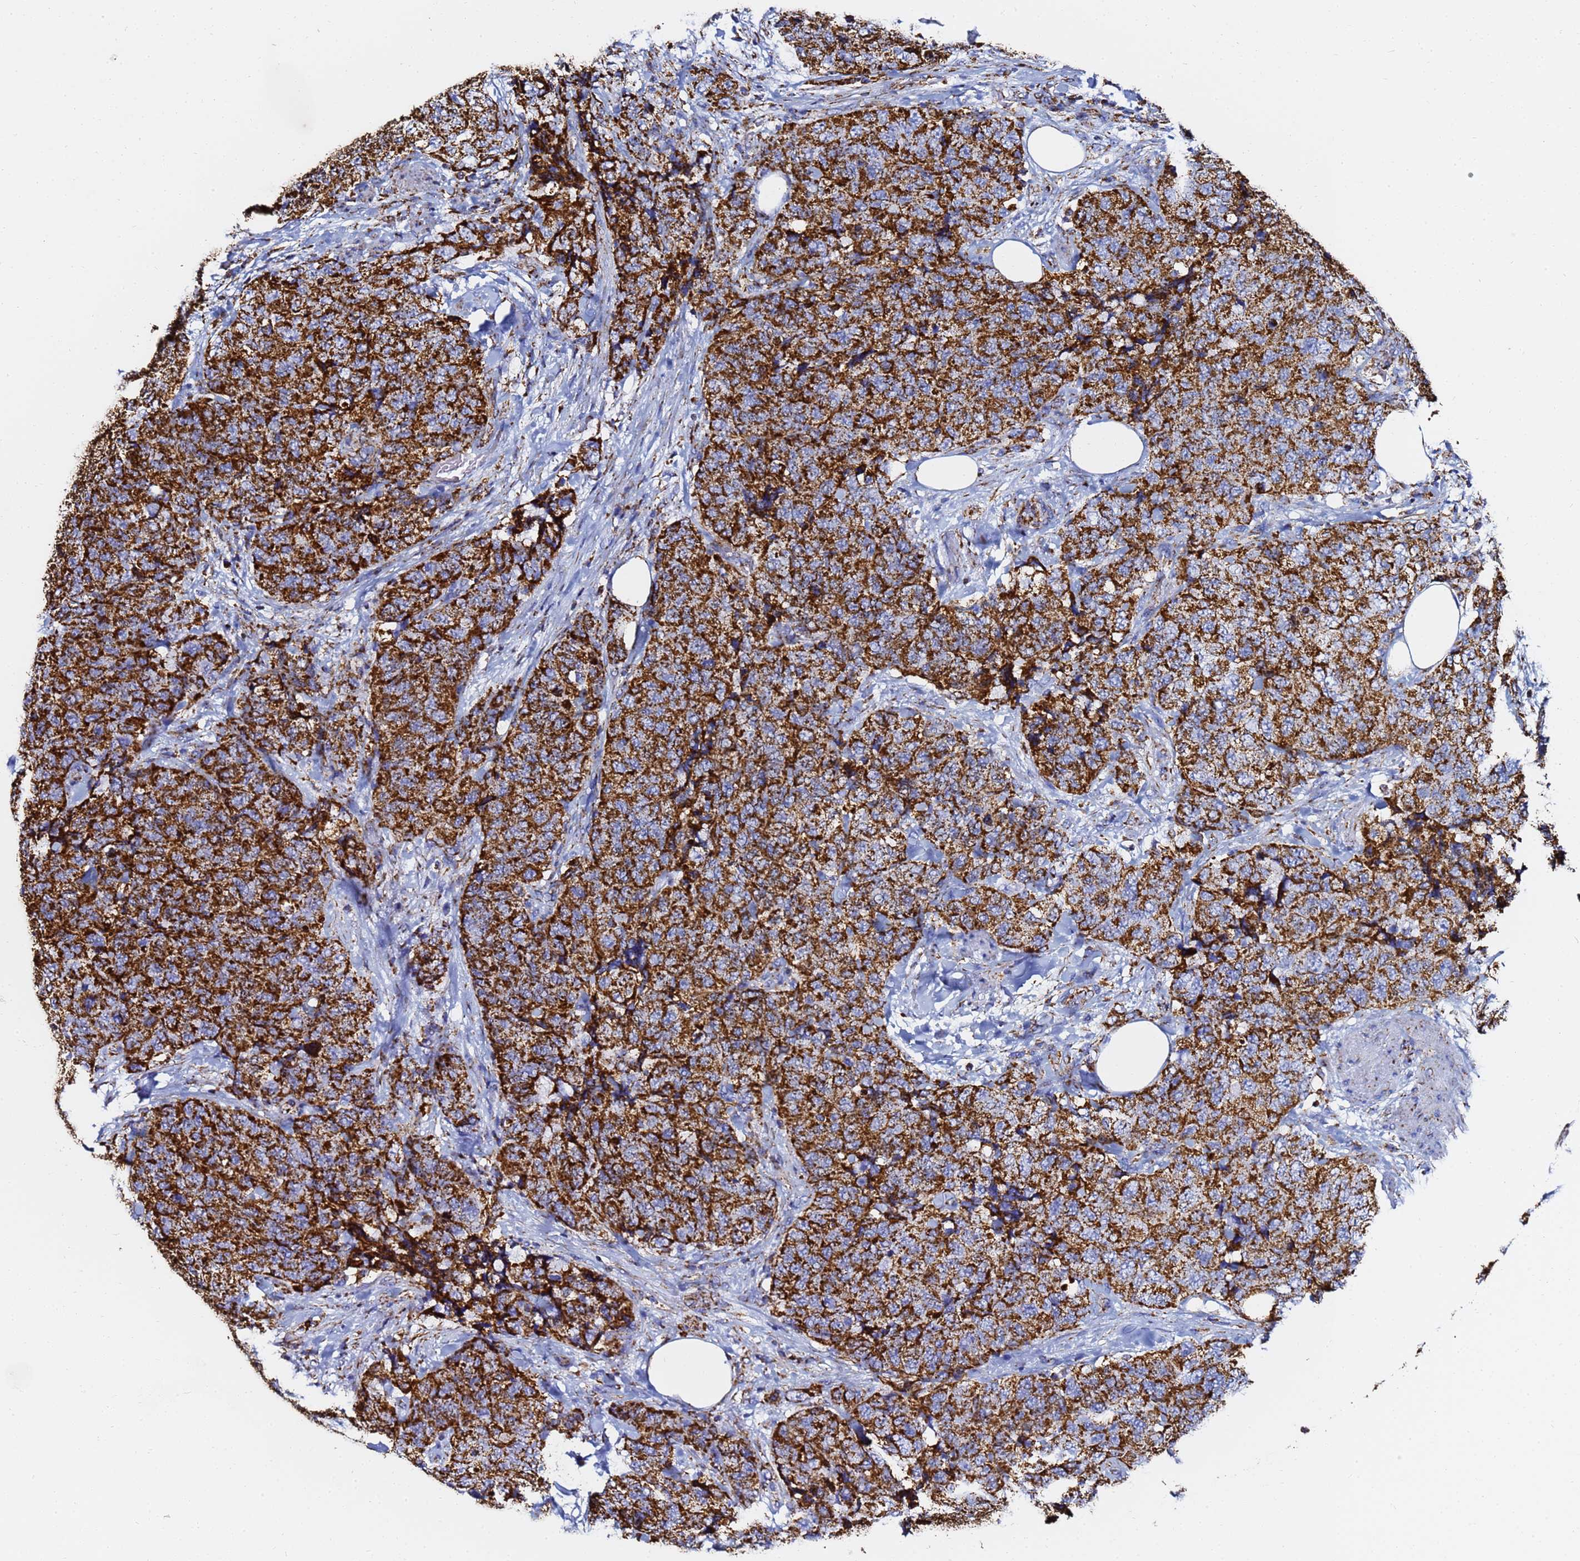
{"staining": {"intensity": "strong", "quantity": ">75%", "location": "cytoplasmic/membranous"}, "tissue": "urothelial cancer", "cell_type": "Tumor cells", "image_type": "cancer", "snomed": [{"axis": "morphology", "description": "Urothelial carcinoma, High grade"}, {"axis": "topography", "description": "Urinary bladder"}], "caption": "Human high-grade urothelial carcinoma stained for a protein (brown) shows strong cytoplasmic/membranous positive expression in approximately >75% of tumor cells.", "gene": "PHB2", "patient": {"sex": "female", "age": 78}}